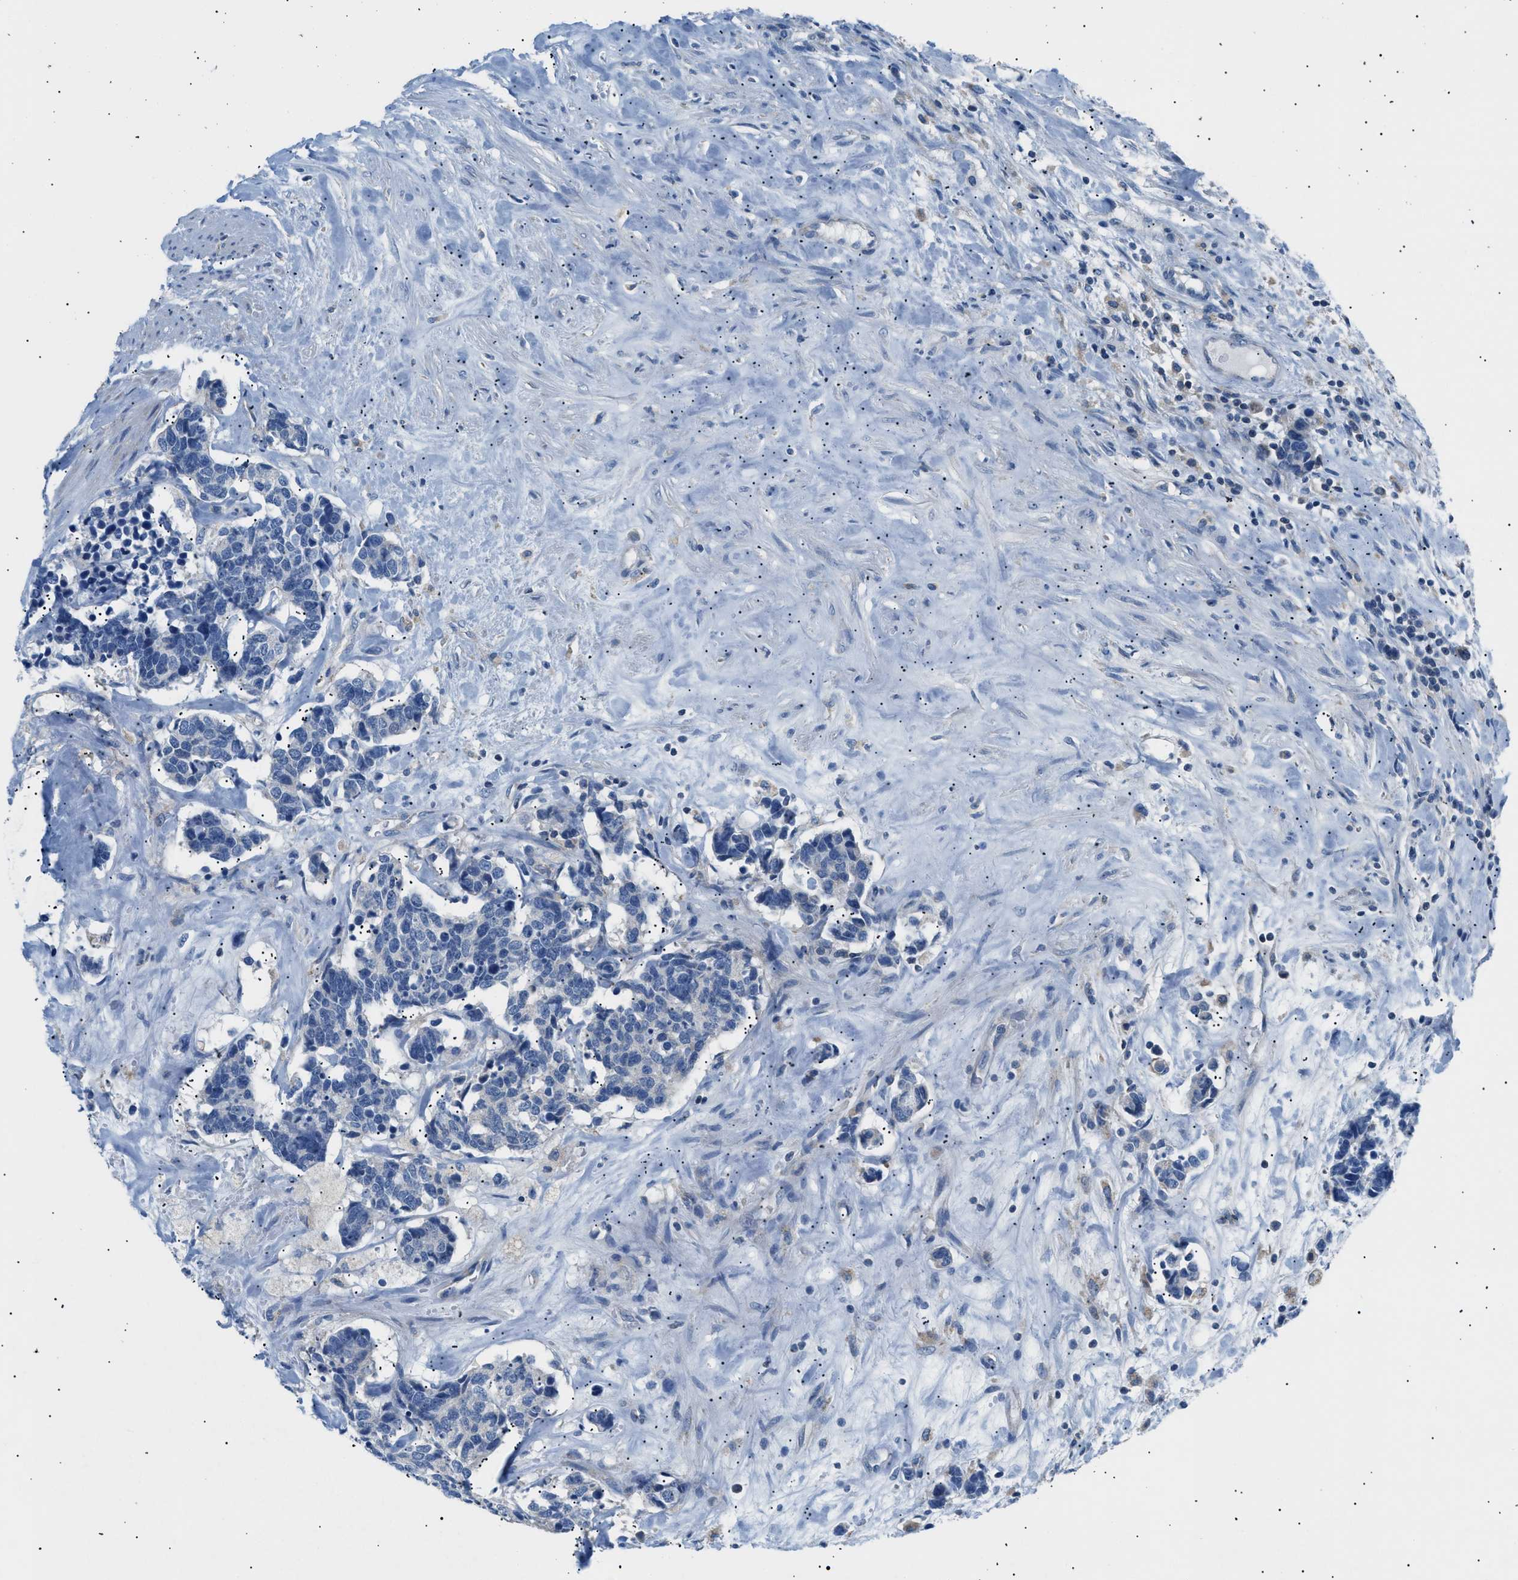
{"staining": {"intensity": "negative", "quantity": "none", "location": "none"}, "tissue": "carcinoid", "cell_type": "Tumor cells", "image_type": "cancer", "snomed": [{"axis": "morphology", "description": "Carcinoma, NOS"}, {"axis": "morphology", "description": "Carcinoid, malignant, NOS"}, {"axis": "topography", "description": "Urinary bladder"}], "caption": "Tumor cells are negative for brown protein staining in carcinoid.", "gene": "ILDR1", "patient": {"sex": "male", "age": 57}}